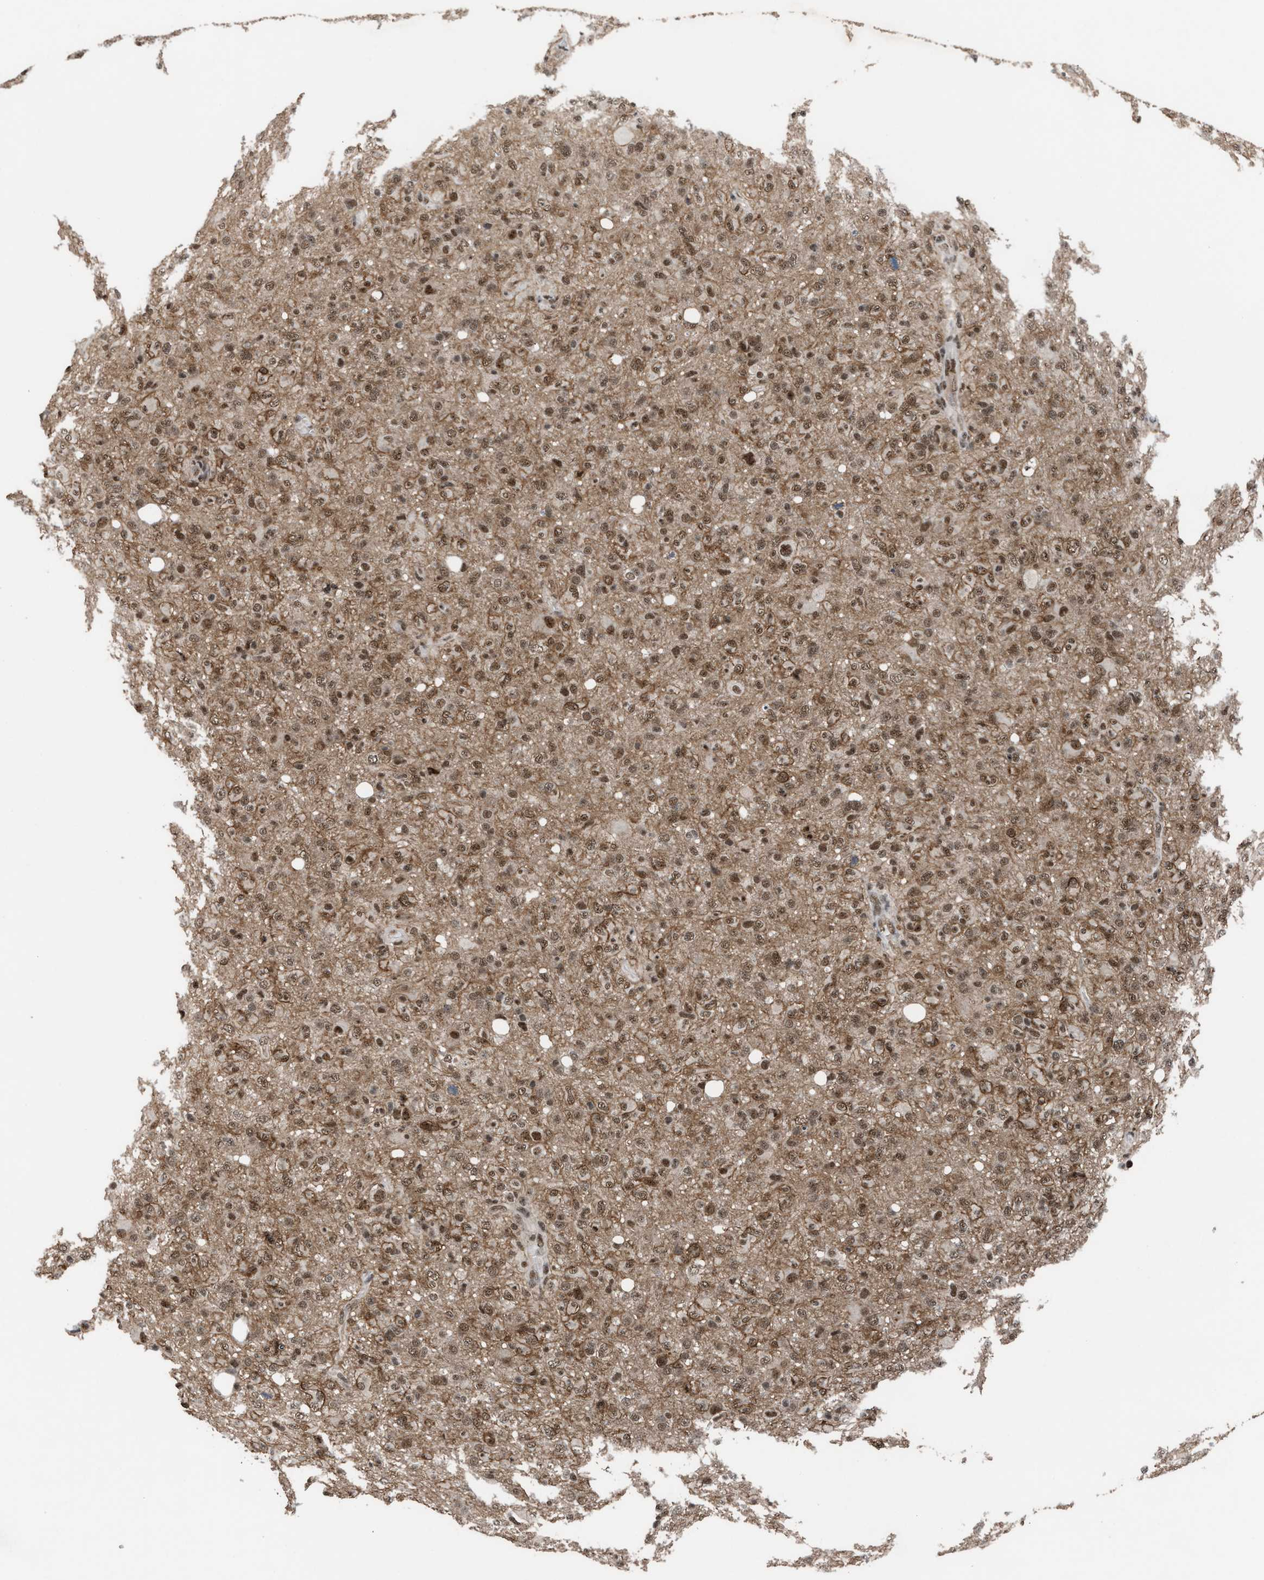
{"staining": {"intensity": "moderate", "quantity": ">75%", "location": "nuclear"}, "tissue": "glioma", "cell_type": "Tumor cells", "image_type": "cancer", "snomed": [{"axis": "morphology", "description": "Glioma, malignant, High grade"}, {"axis": "topography", "description": "Brain"}], "caption": "Brown immunohistochemical staining in malignant glioma (high-grade) exhibits moderate nuclear expression in about >75% of tumor cells.", "gene": "PRPF4", "patient": {"sex": "female", "age": 57}}